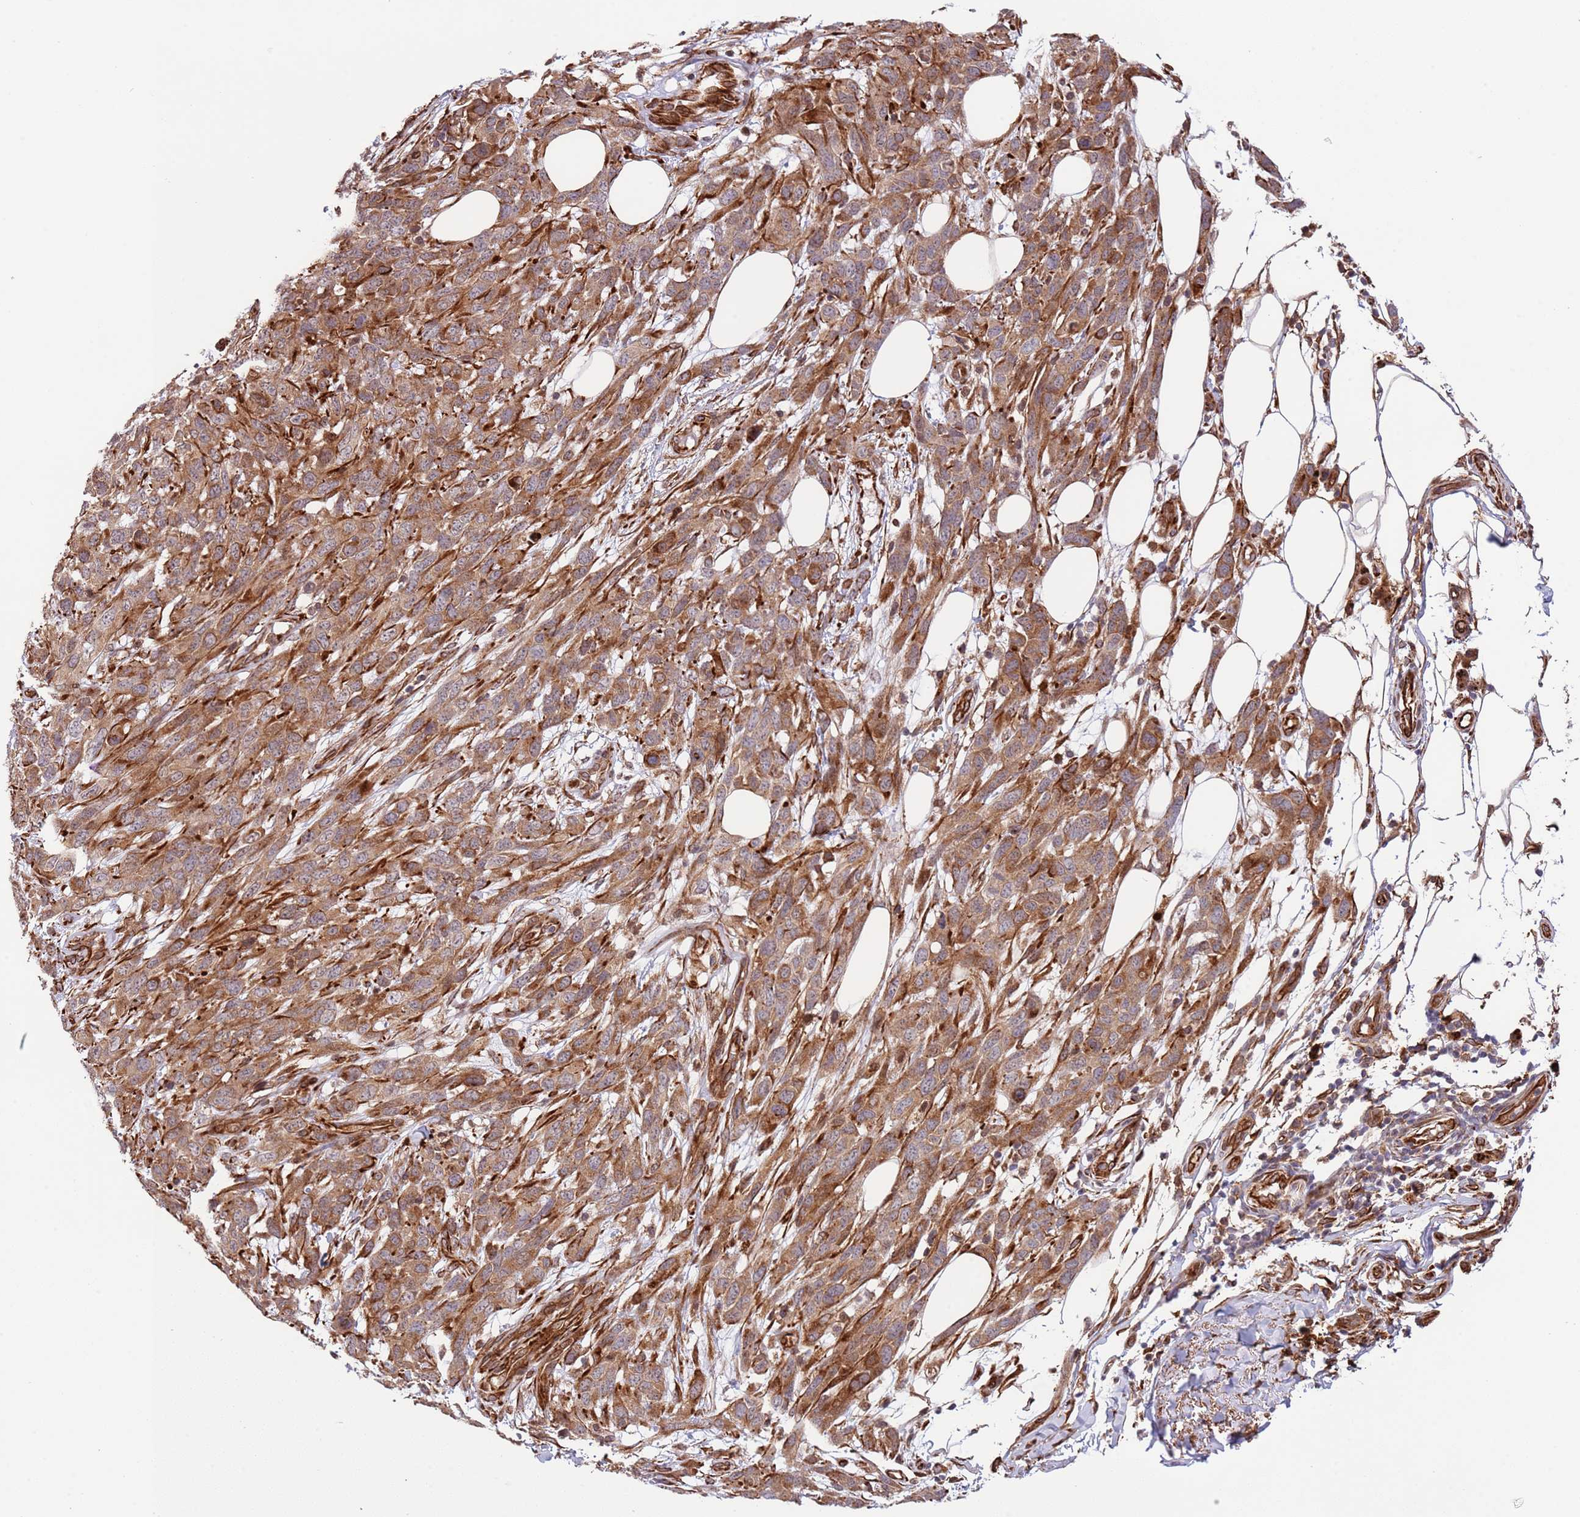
{"staining": {"intensity": "moderate", "quantity": ">75%", "location": "cytoplasmic/membranous"}, "tissue": "melanoma", "cell_type": "Tumor cells", "image_type": "cancer", "snomed": [{"axis": "morphology", "description": "Normal morphology"}, {"axis": "morphology", "description": "Malignant melanoma, NOS"}, {"axis": "topography", "description": "Skin"}], "caption": "Human malignant melanoma stained with a protein marker reveals moderate staining in tumor cells.", "gene": "NEK3", "patient": {"sex": "female", "age": 72}}